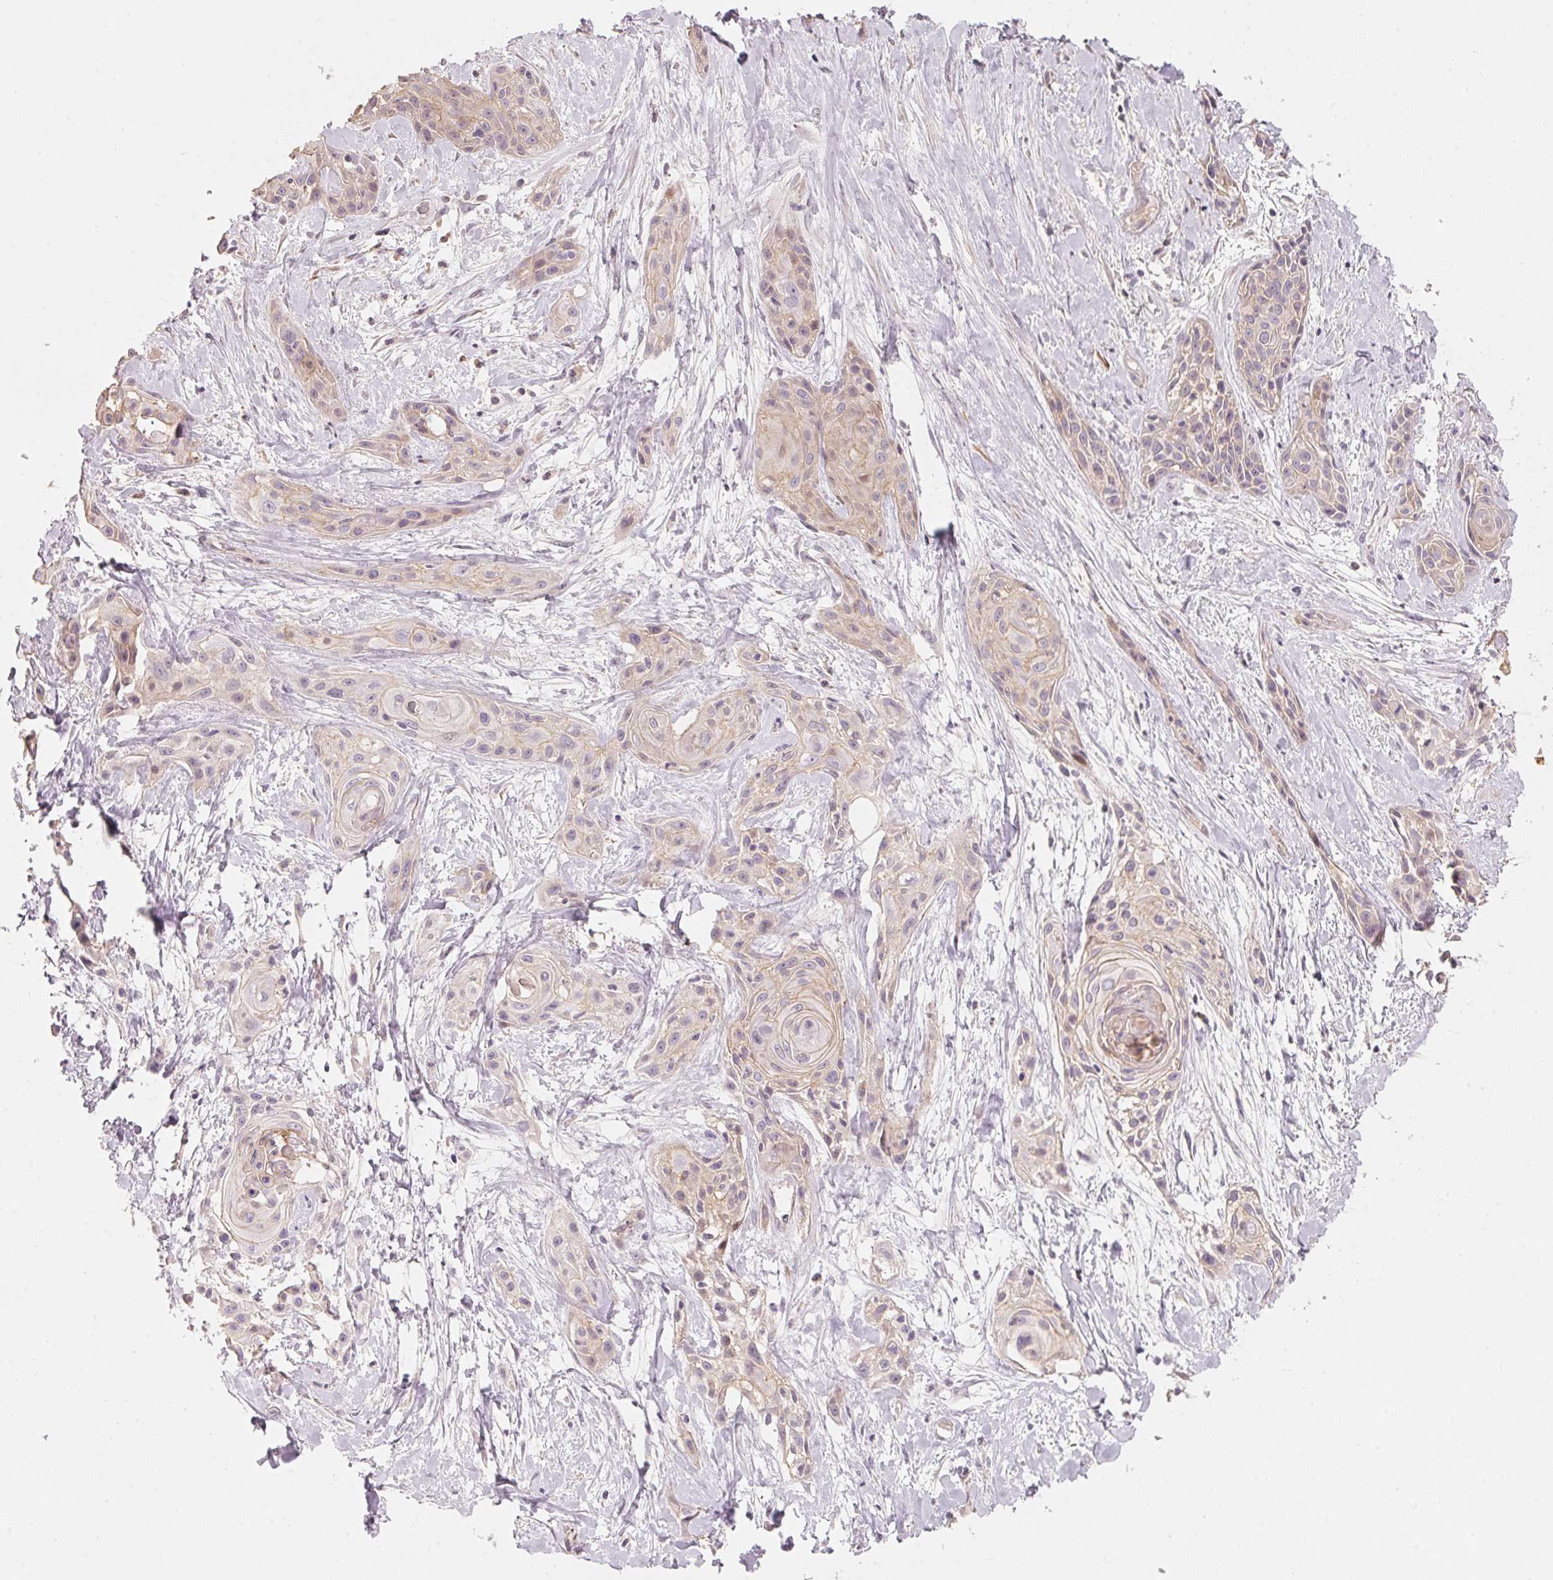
{"staining": {"intensity": "weak", "quantity": "<25%", "location": "cytoplasmic/membranous"}, "tissue": "skin cancer", "cell_type": "Tumor cells", "image_type": "cancer", "snomed": [{"axis": "morphology", "description": "Squamous cell carcinoma, NOS"}, {"axis": "topography", "description": "Skin"}, {"axis": "topography", "description": "Anal"}], "caption": "Skin squamous cell carcinoma stained for a protein using immunohistochemistry exhibits no positivity tumor cells.", "gene": "TP53AIP1", "patient": {"sex": "male", "age": 64}}